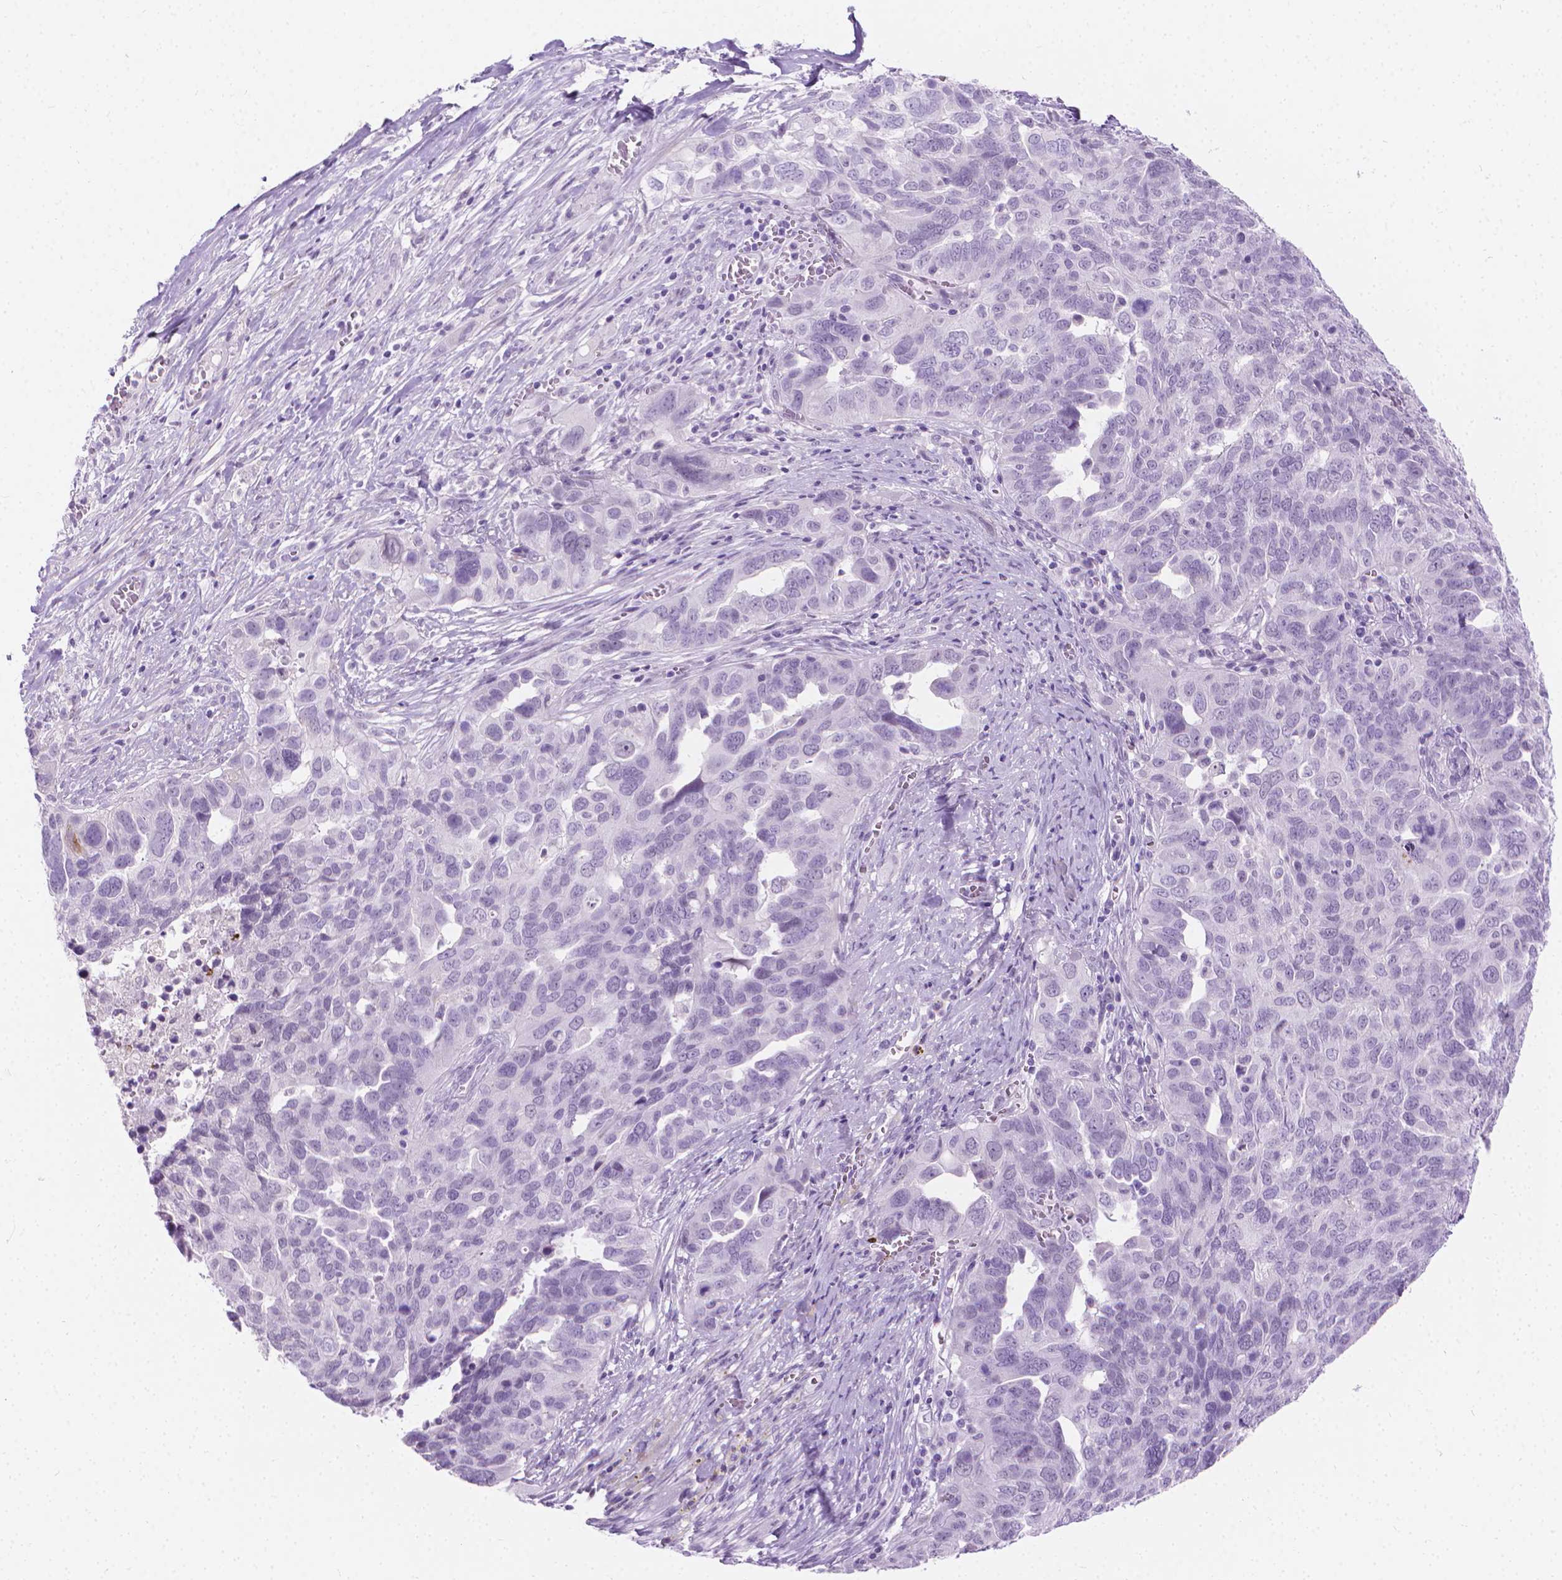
{"staining": {"intensity": "negative", "quantity": "none", "location": "none"}, "tissue": "ovarian cancer", "cell_type": "Tumor cells", "image_type": "cancer", "snomed": [{"axis": "morphology", "description": "Carcinoma, endometroid"}, {"axis": "topography", "description": "Soft tissue"}, {"axis": "topography", "description": "Ovary"}], "caption": "DAB immunohistochemical staining of ovarian cancer (endometroid carcinoma) demonstrates no significant expression in tumor cells.", "gene": "CFAP52", "patient": {"sex": "female", "age": 52}}